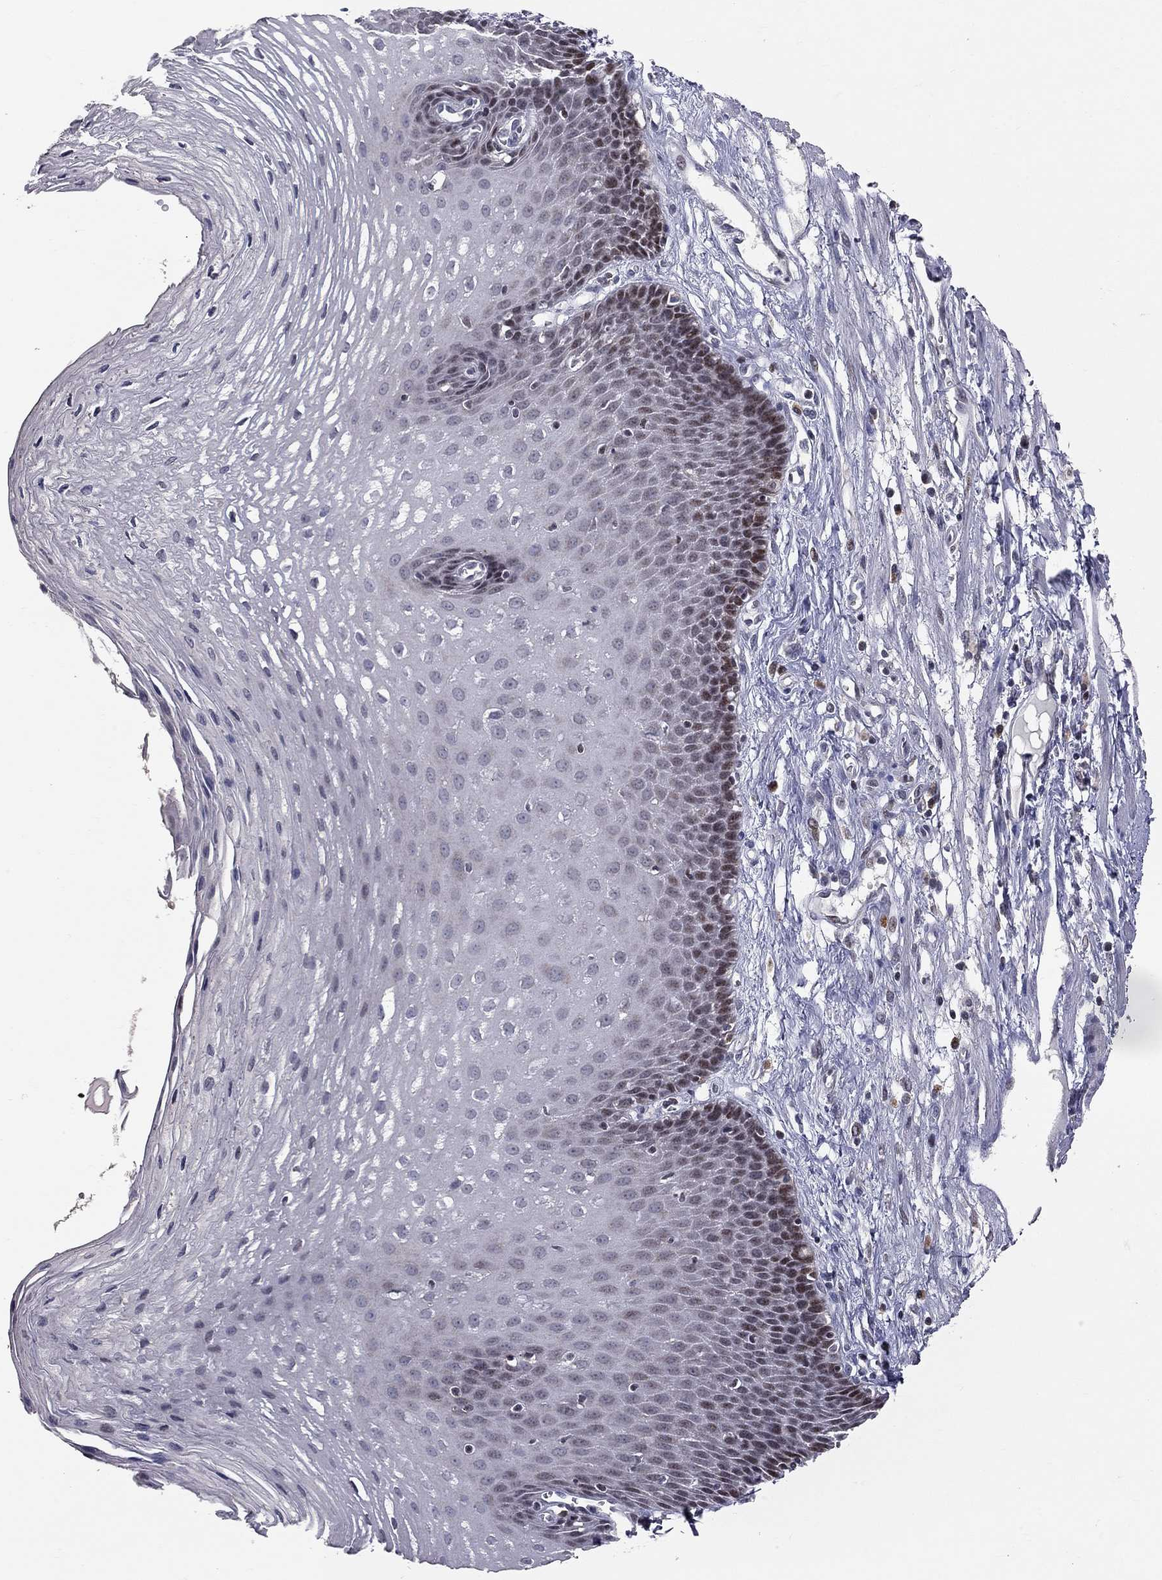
{"staining": {"intensity": "moderate", "quantity": "<25%", "location": "nuclear"}, "tissue": "esophagus", "cell_type": "Squamous epithelial cells", "image_type": "normal", "snomed": [{"axis": "morphology", "description": "Normal tissue, NOS"}, {"axis": "topography", "description": "Esophagus"}], "caption": "Immunohistochemical staining of normal esophagus shows <25% levels of moderate nuclear protein expression in approximately <25% of squamous epithelial cells. (brown staining indicates protein expression, while blue staining denotes nuclei).", "gene": "HDAC3", "patient": {"sex": "male", "age": 72}}